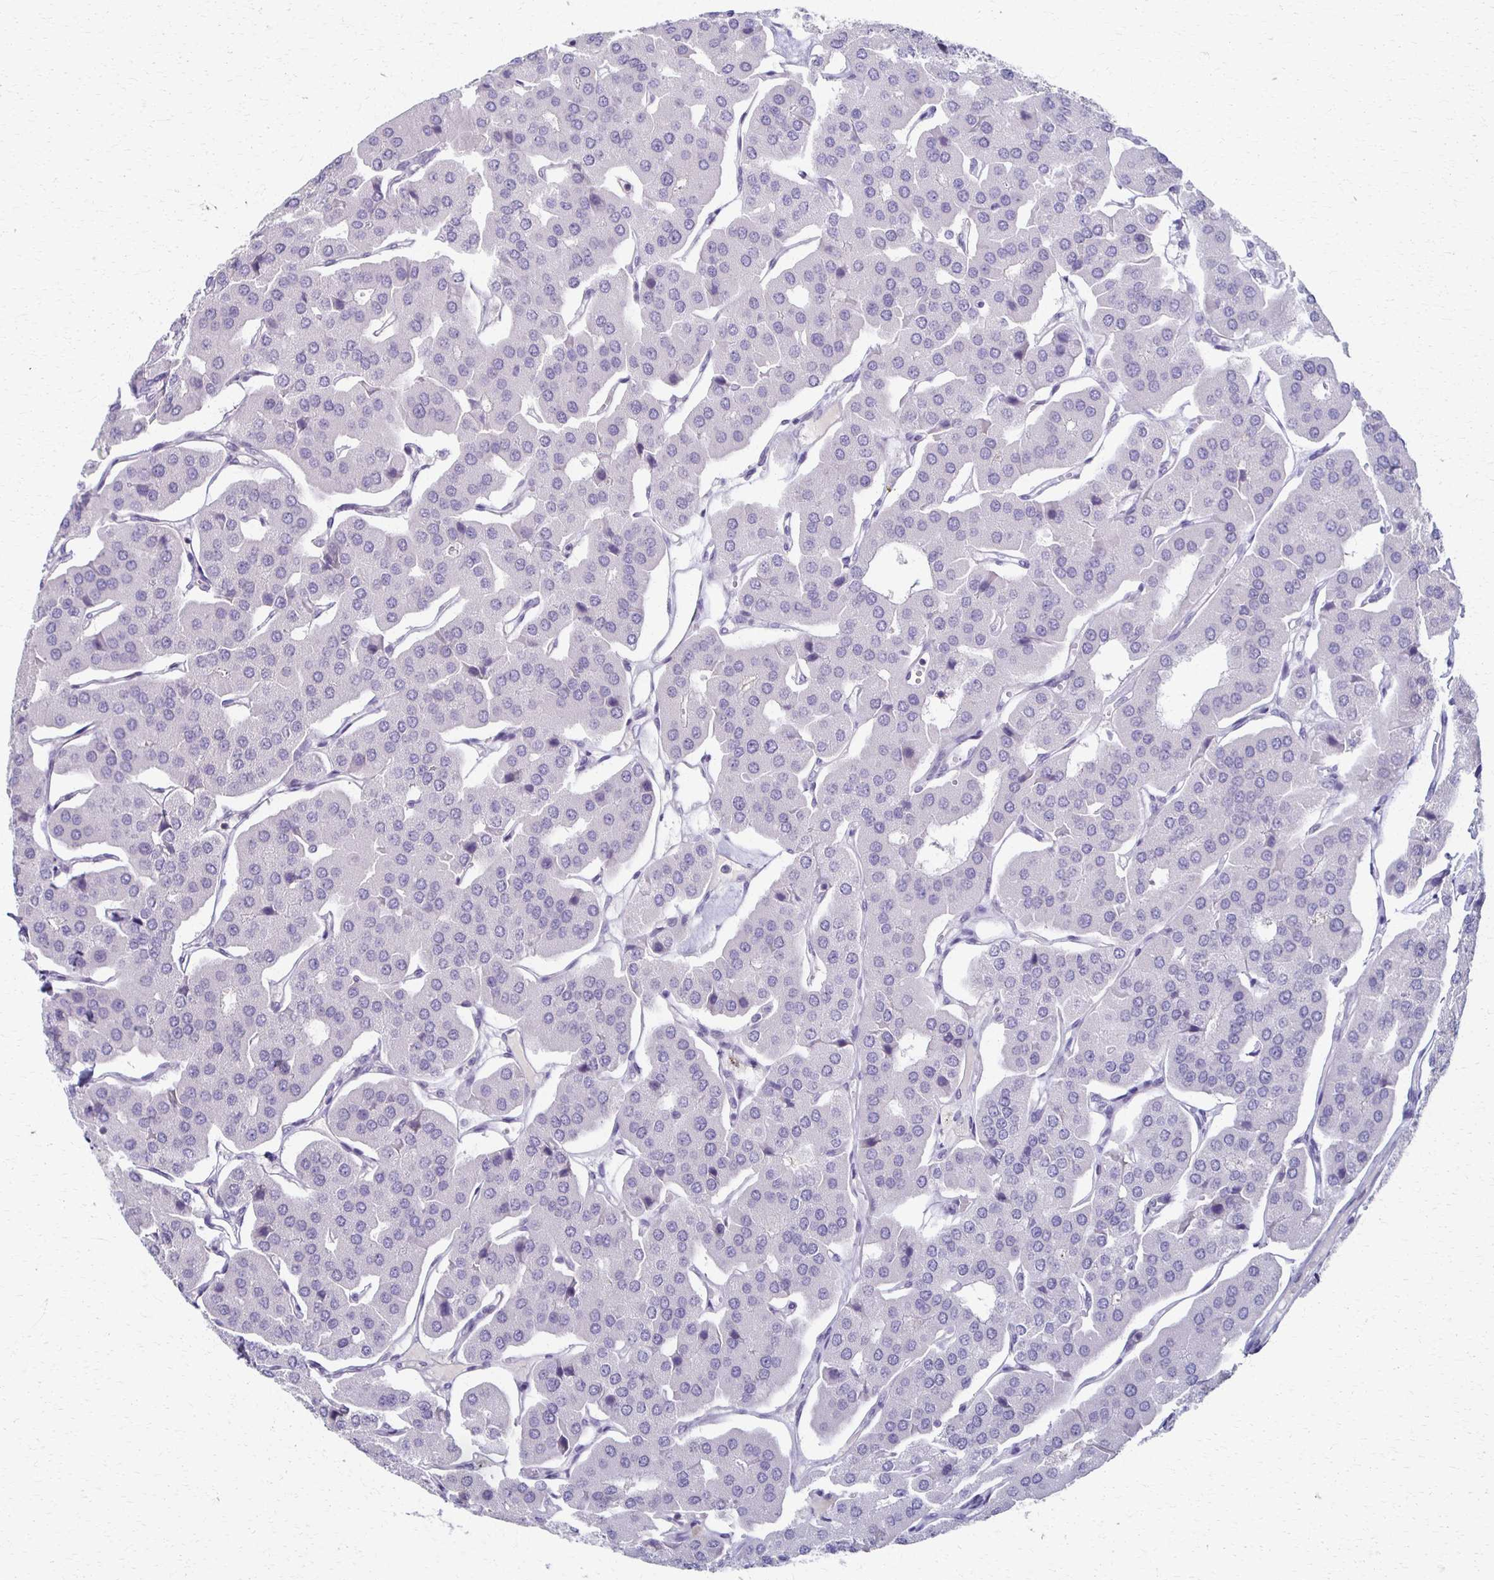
{"staining": {"intensity": "negative", "quantity": "none", "location": "none"}, "tissue": "parathyroid gland", "cell_type": "Glandular cells", "image_type": "normal", "snomed": [{"axis": "morphology", "description": "Normal tissue, NOS"}, {"axis": "morphology", "description": "Adenoma, NOS"}, {"axis": "topography", "description": "Parathyroid gland"}], "caption": "The photomicrograph exhibits no significant staining in glandular cells of parathyroid gland. (DAB IHC, high magnification).", "gene": "FOXO4", "patient": {"sex": "female", "age": 86}}